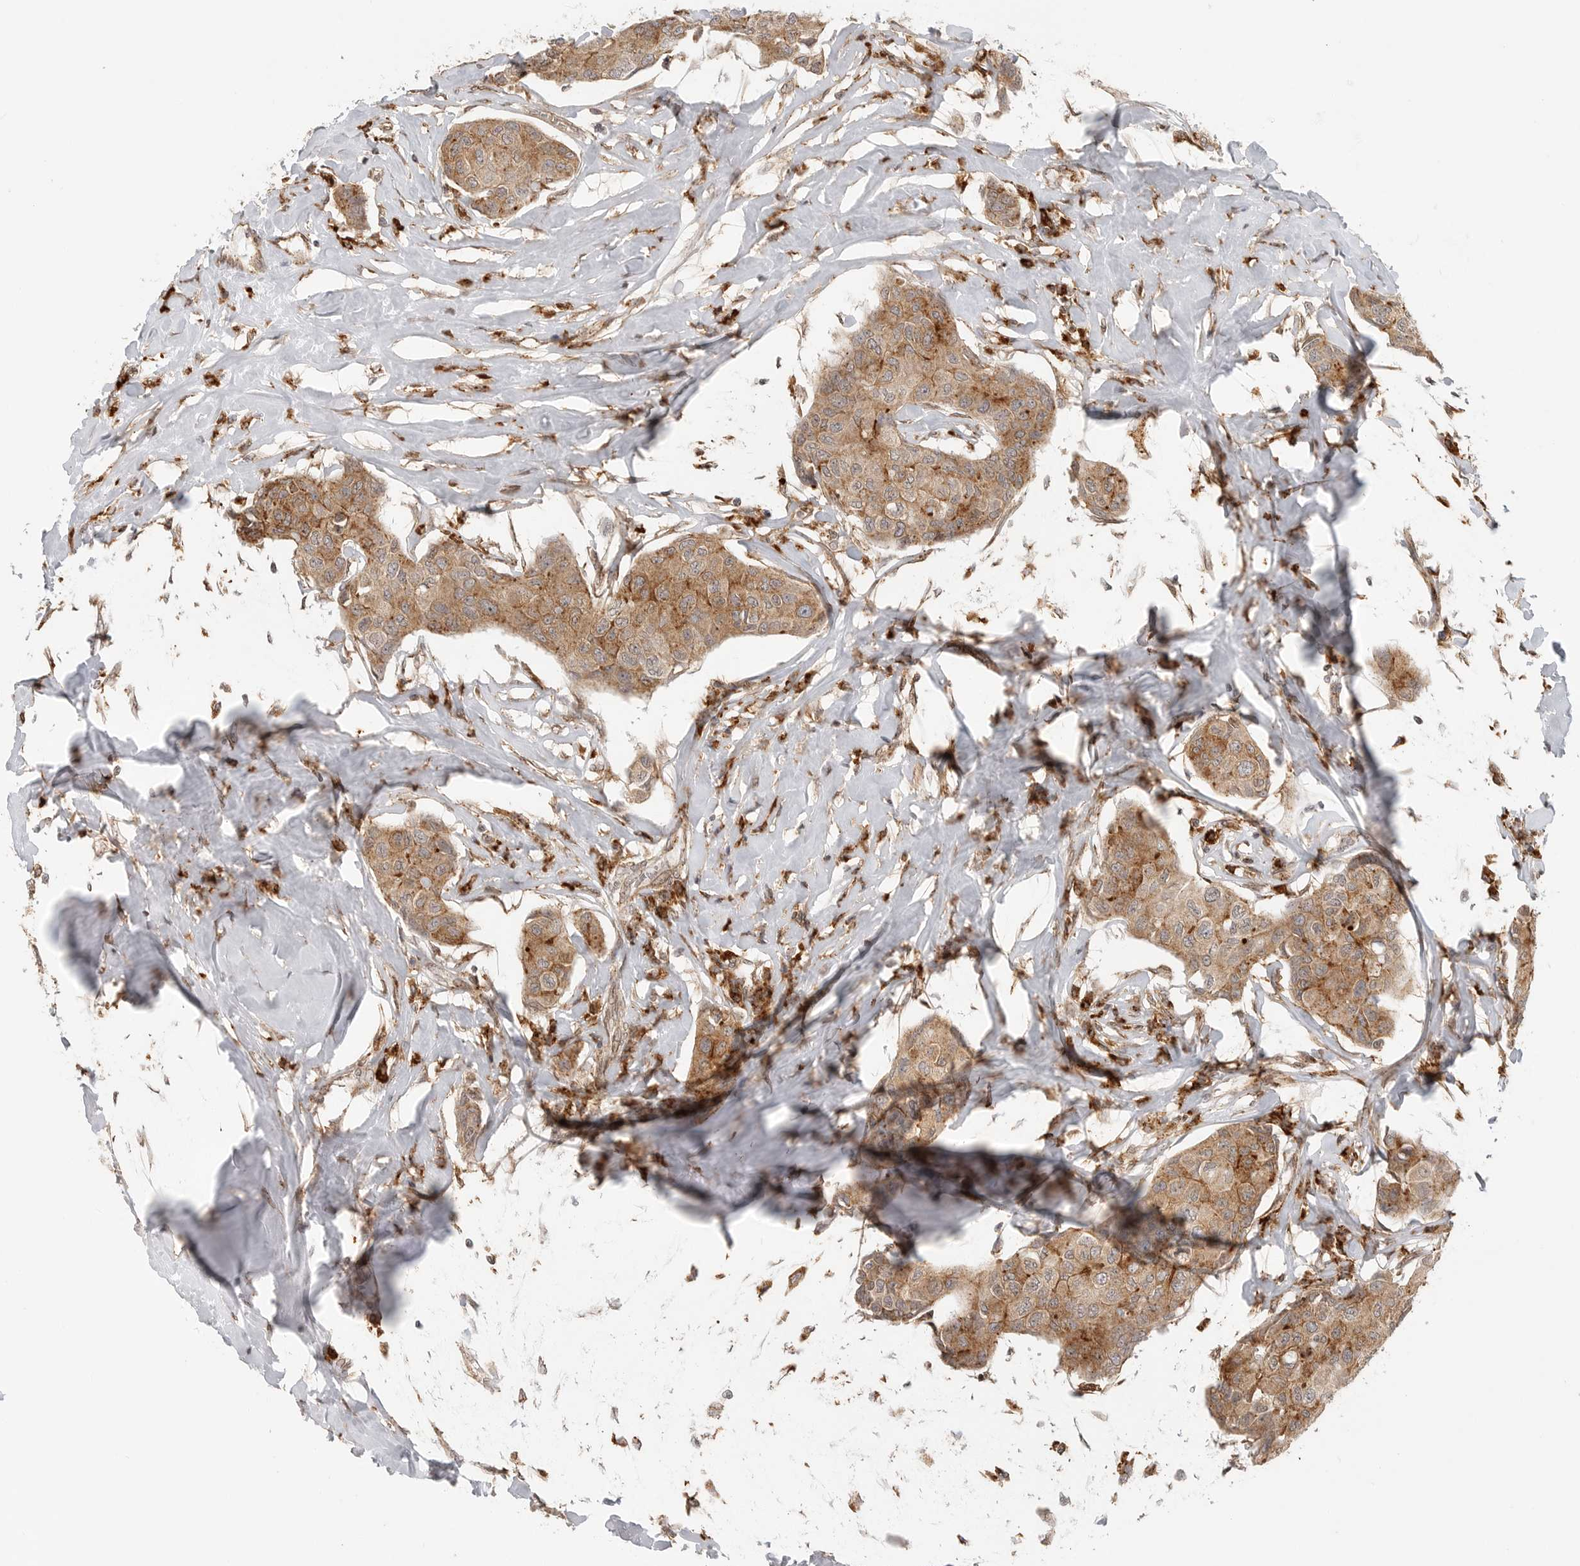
{"staining": {"intensity": "moderate", "quantity": ">75%", "location": "cytoplasmic/membranous"}, "tissue": "breast cancer", "cell_type": "Tumor cells", "image_type": "cancer", "snomed": [{"axis": "morphology", "description": "Duct carcinoma"}, {"axis": "topography", "description": "Breast"}], "caption": "Breast cancer stained with immunohistochemistry demonstrates moderate cytoplasmic/membranous staining in approximately >75% of tumor cells.", "gene": "IDUA", "patient": {"sex": "female", "age": 80}}